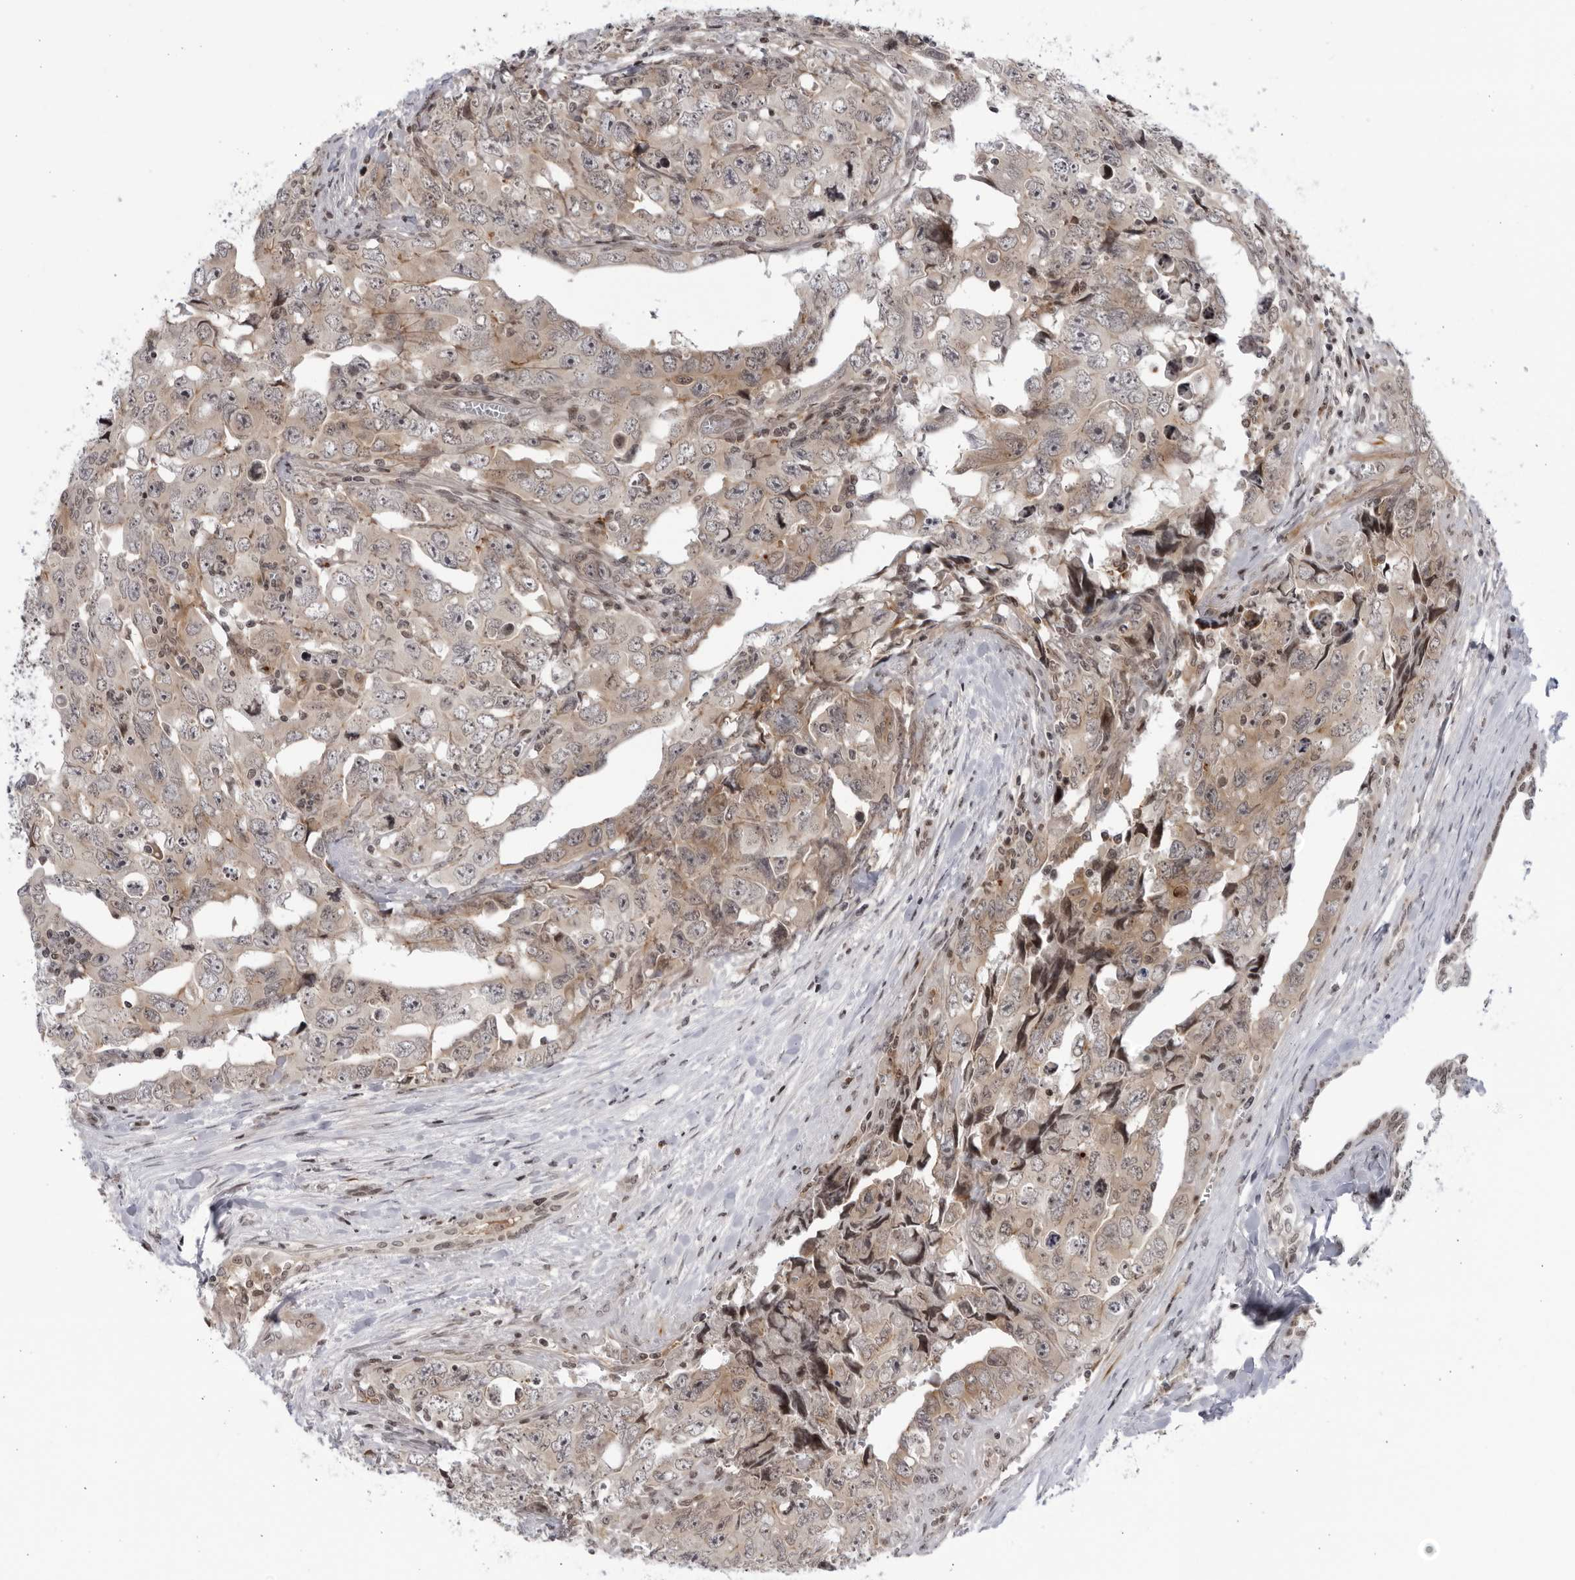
{"staining": {"intensity": "weak", "quantity": "<25%", "location": "cytoplasmic/membranous"}, "tissue": "testis cancer", "cell_type": "Tumor cells", "image_type": "cancer", "snomed": [{"axis": "morphology", "description": "Carcinoma, Embryonal, NOS"}, {"axis": "topography", "description": "Testis"}], "caption": "Tumor cells show no significant protein expression in testis embryonal carcinoma. Brightfield microscopy of IHC stained with DAB (brown) and hematoxylin (blue), captured at high magnification.", "gene": "DTL", "patient": {"sex": "male", "age": 28}}